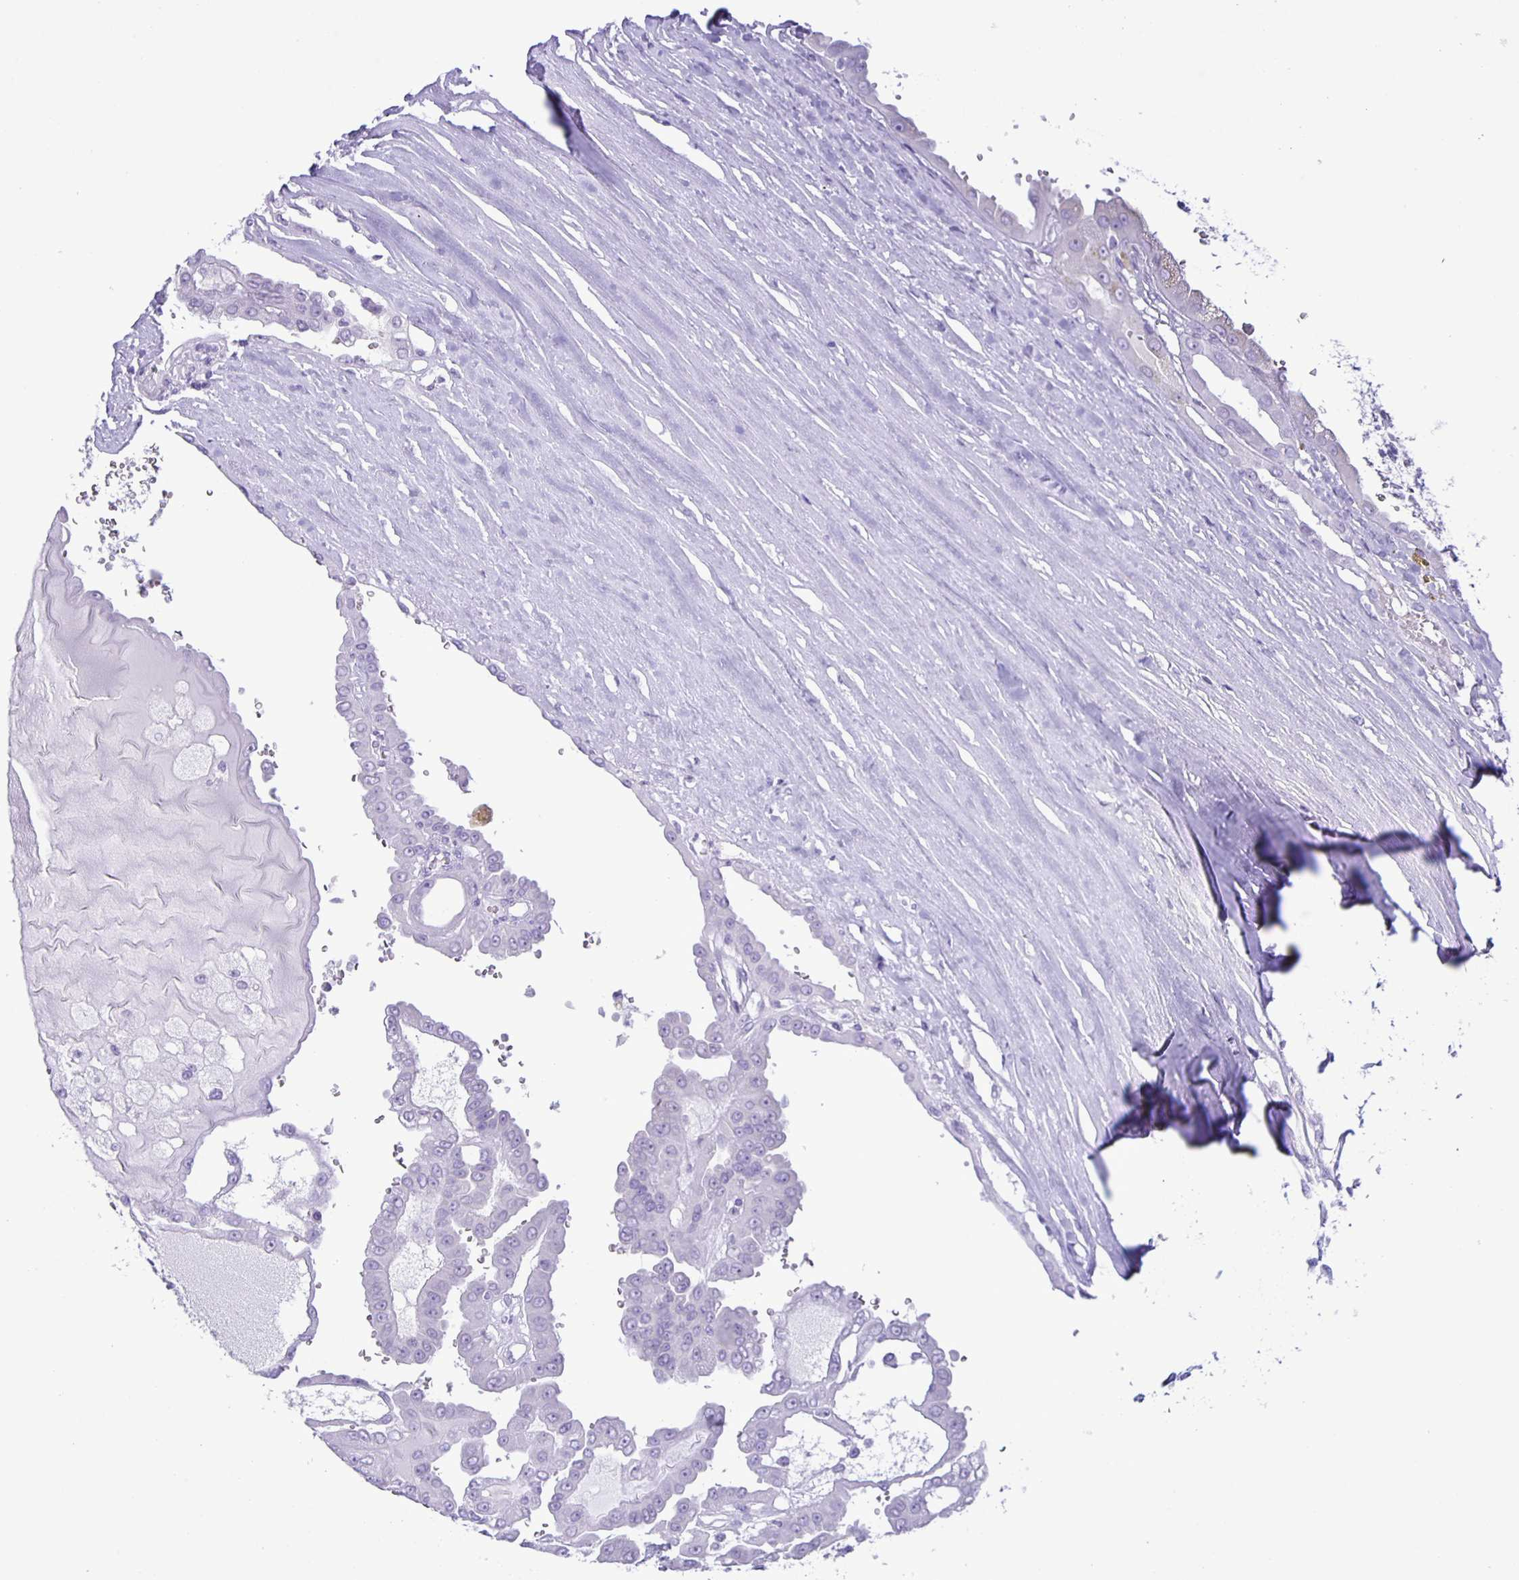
{"staining": {"intensity": "weak", "quantity": "<25%", "location": "cytoplasmic/membranous"}, "tissue": "renal cancer", "cell_type": "Tumor cells", "image_type": "cancer", "snomed": [{"axis": "morphology", "description": "Adenocarcinoma, NOS"}, {"axis": "topography", "description": "Kidney"}], "caption": "This is an immunohistochemistry (IHC) micrograph of adenocarcinoma (renal). There is no positivity in tumor cells.", "gene": "EZHIP", "patient": {"sex": "male", "age": 58}}